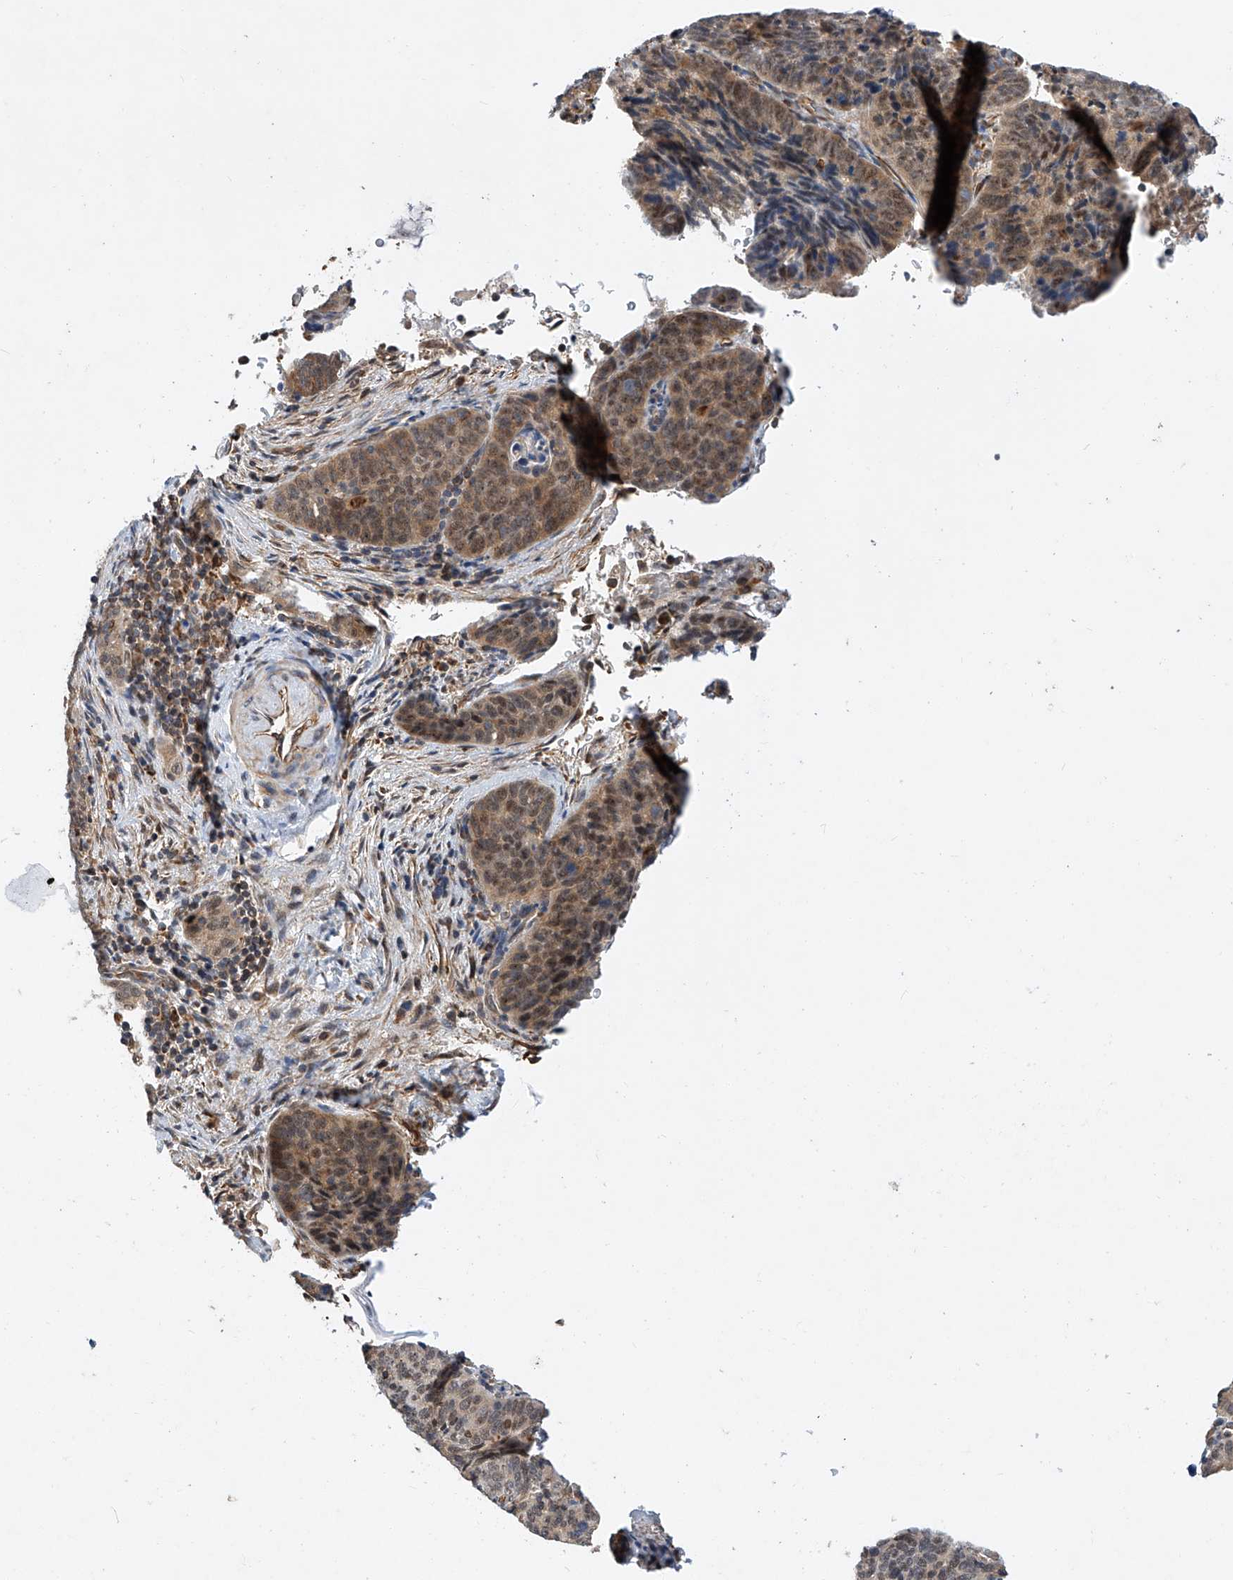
{"staining": {"intensity": "moderate", "quantity": "25%-75%", "location": "cytoplasmic/membranous,nuclear"}, "tissue": "cervical cancer", "cell_type": "Tumor cells", "image_type": "cancer", "snomed": [{"axis": "morphology", "description": "Squamous cell carcinoma, NOS"}, {"axis": "topography", "description": "Cervix"}], "caption": "Cervical cancer was stained to show a protein in brown. There is medium levels of moderate cytoplasmic/membranous and nuclear expression in approximately 25%-75% of tumor cells.", "gene": "AMD1", "patient": {"sex": "female", "age": 60}}